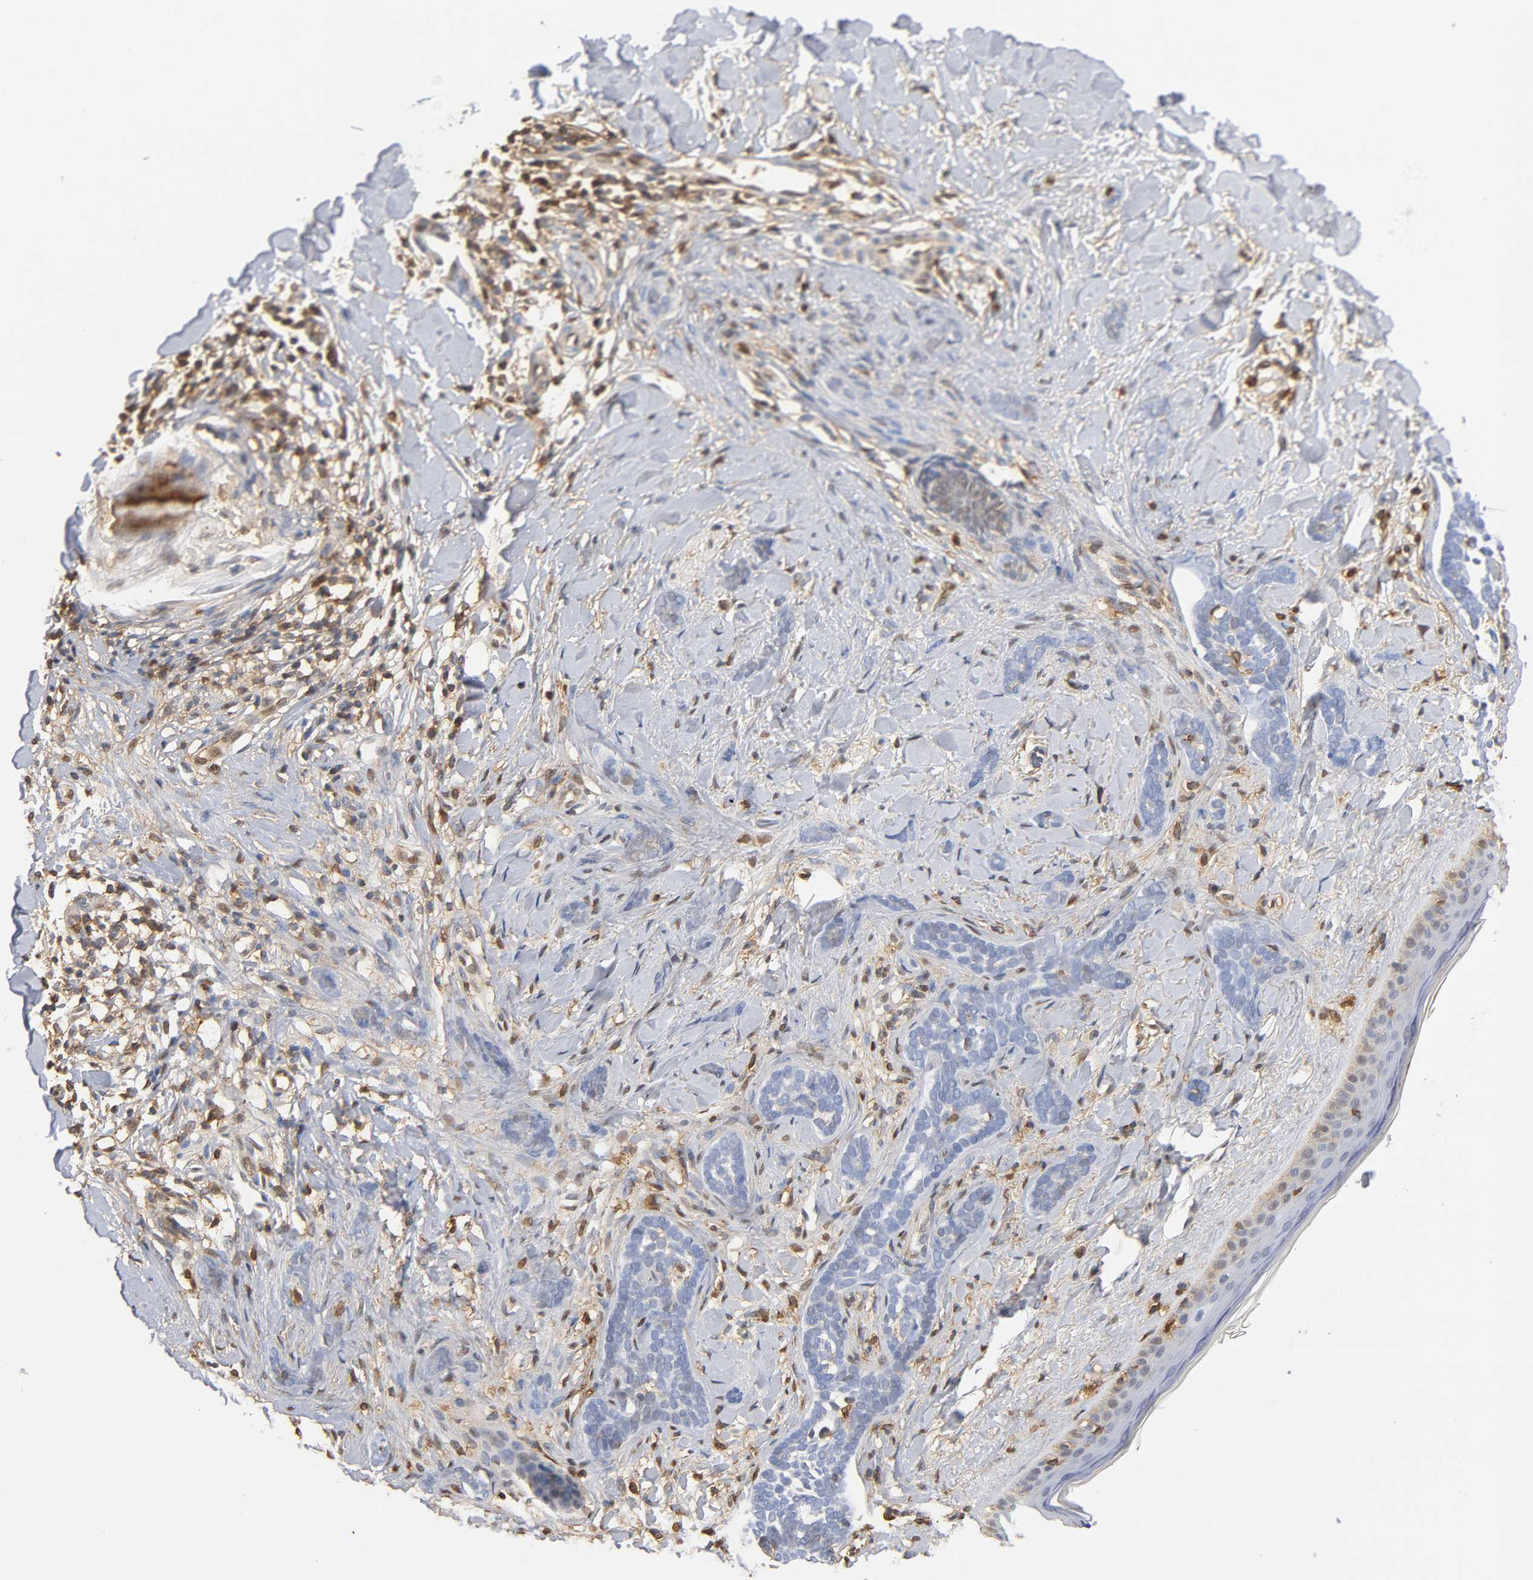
{"staining": {"intensity": "negative", "quantity": "none", "location": "none"}, "tissue": "skin cancer", "cell_type": "Tumor cells", "image_type": "cancer", "snomed": [{"axis": "morphology", "description": "Basal cell carcinoma"}, {"axis": "topography", "description": "Skin"}], "caption": "Human skin cancer (basal cell carcinoma) stained for a protein using immunohistochemistry shows no positivity in tumor cells.", "gene": "ANXA11", "patient": {"sex": "female", "age": 37}}